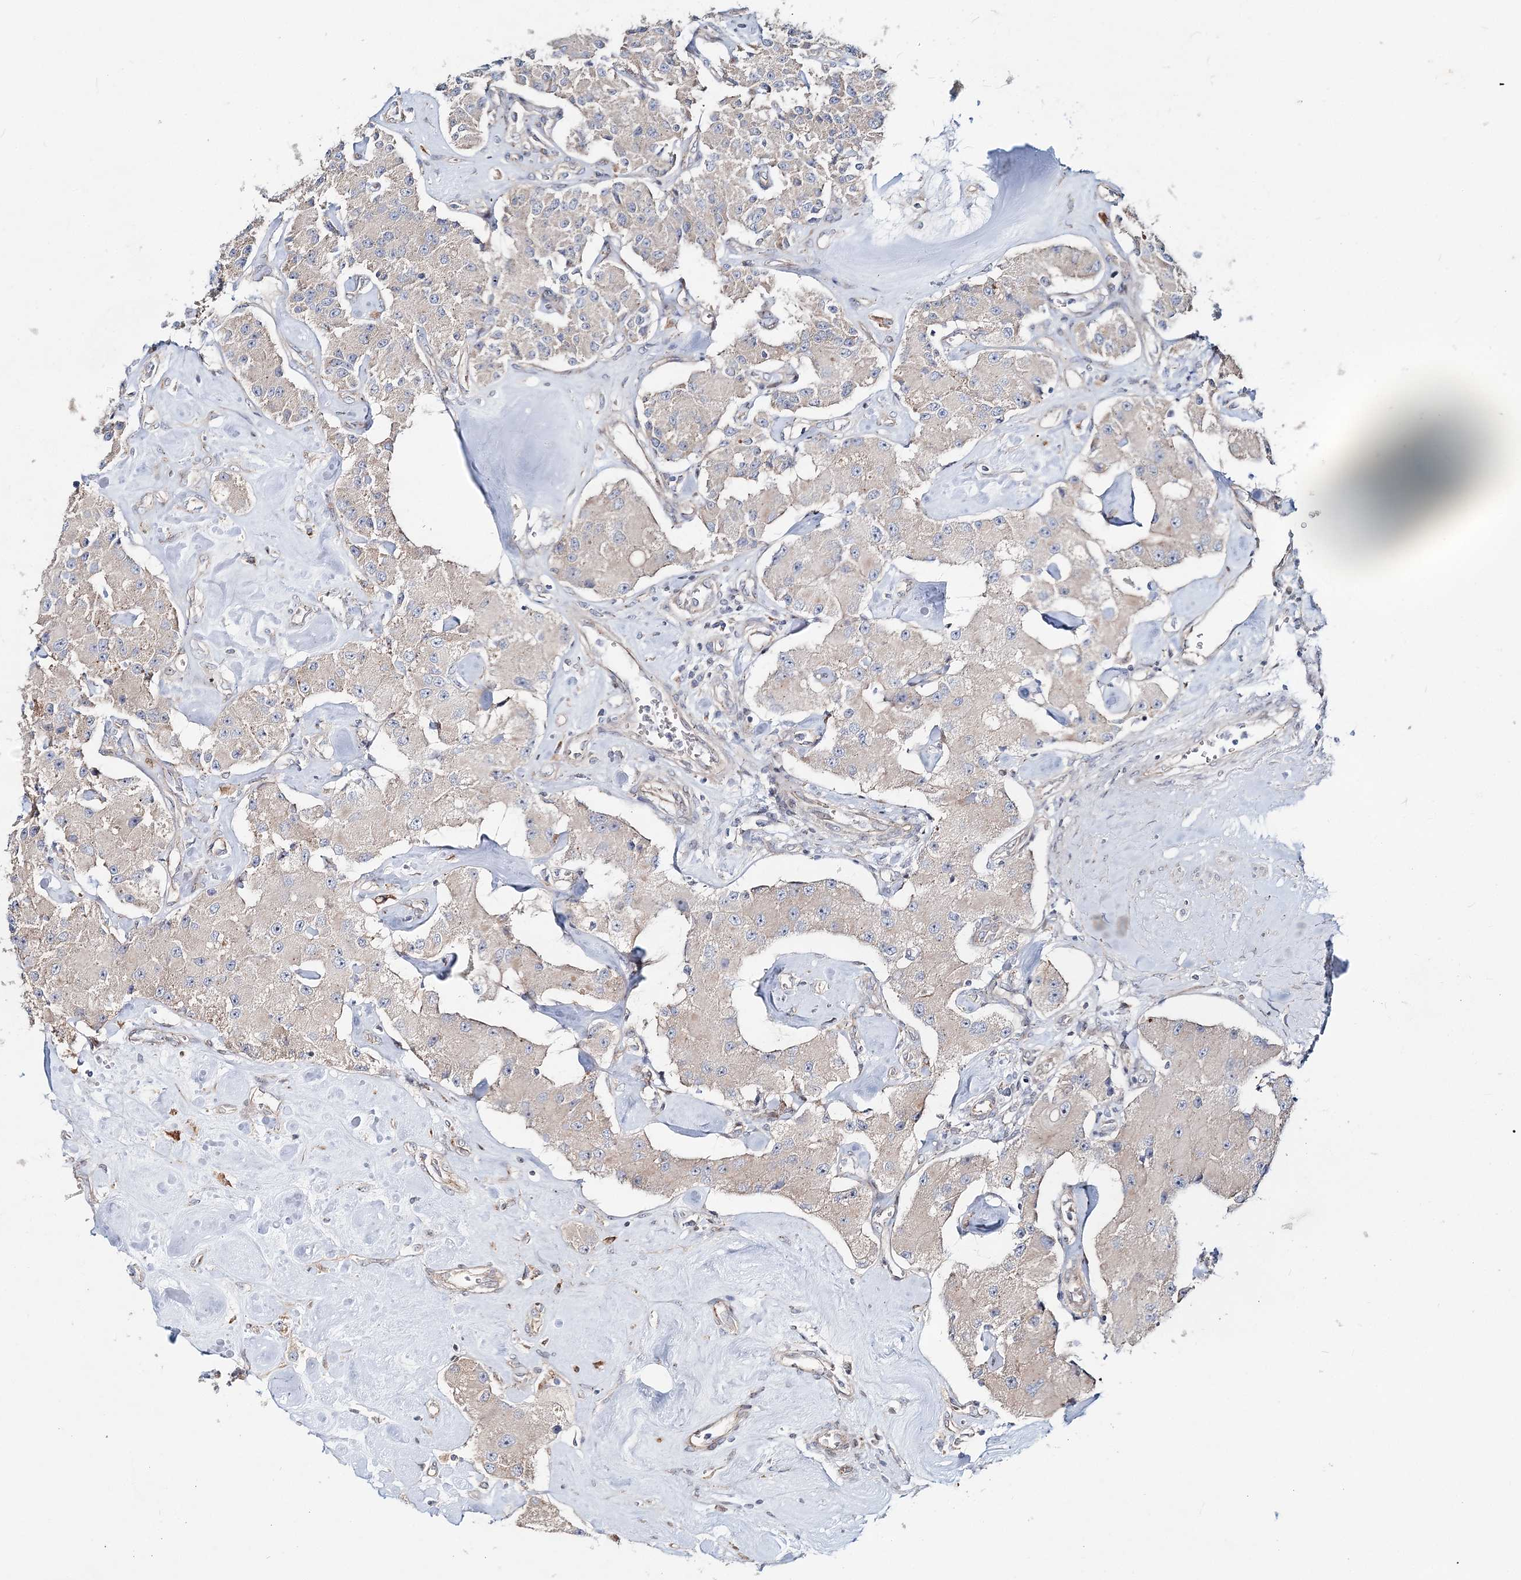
{"staining": {"intensity": "negative", "quantity": "none", "location": "none"}, "tissue": "carcinoid", "cell_type": "Tumor cells", "image_type": "cancer", "snomed": [{"axis": "morphology", "description": "Carcinoid, malignant, NOS"}, {"axis": "topography", "description": "Pancreas"}], "caption": "DAB immunohistochemical staining of human carcinoid (malignant) demonstrates no significant staining in tumor cells. The staining was performed using DAB to visualize the protein expression in brown, while the nuclei were stained in blue with hematoxylin (Magnification: 20x).", "gene": "CXXC5", "patient": {"sex": "male", "age": 41}}